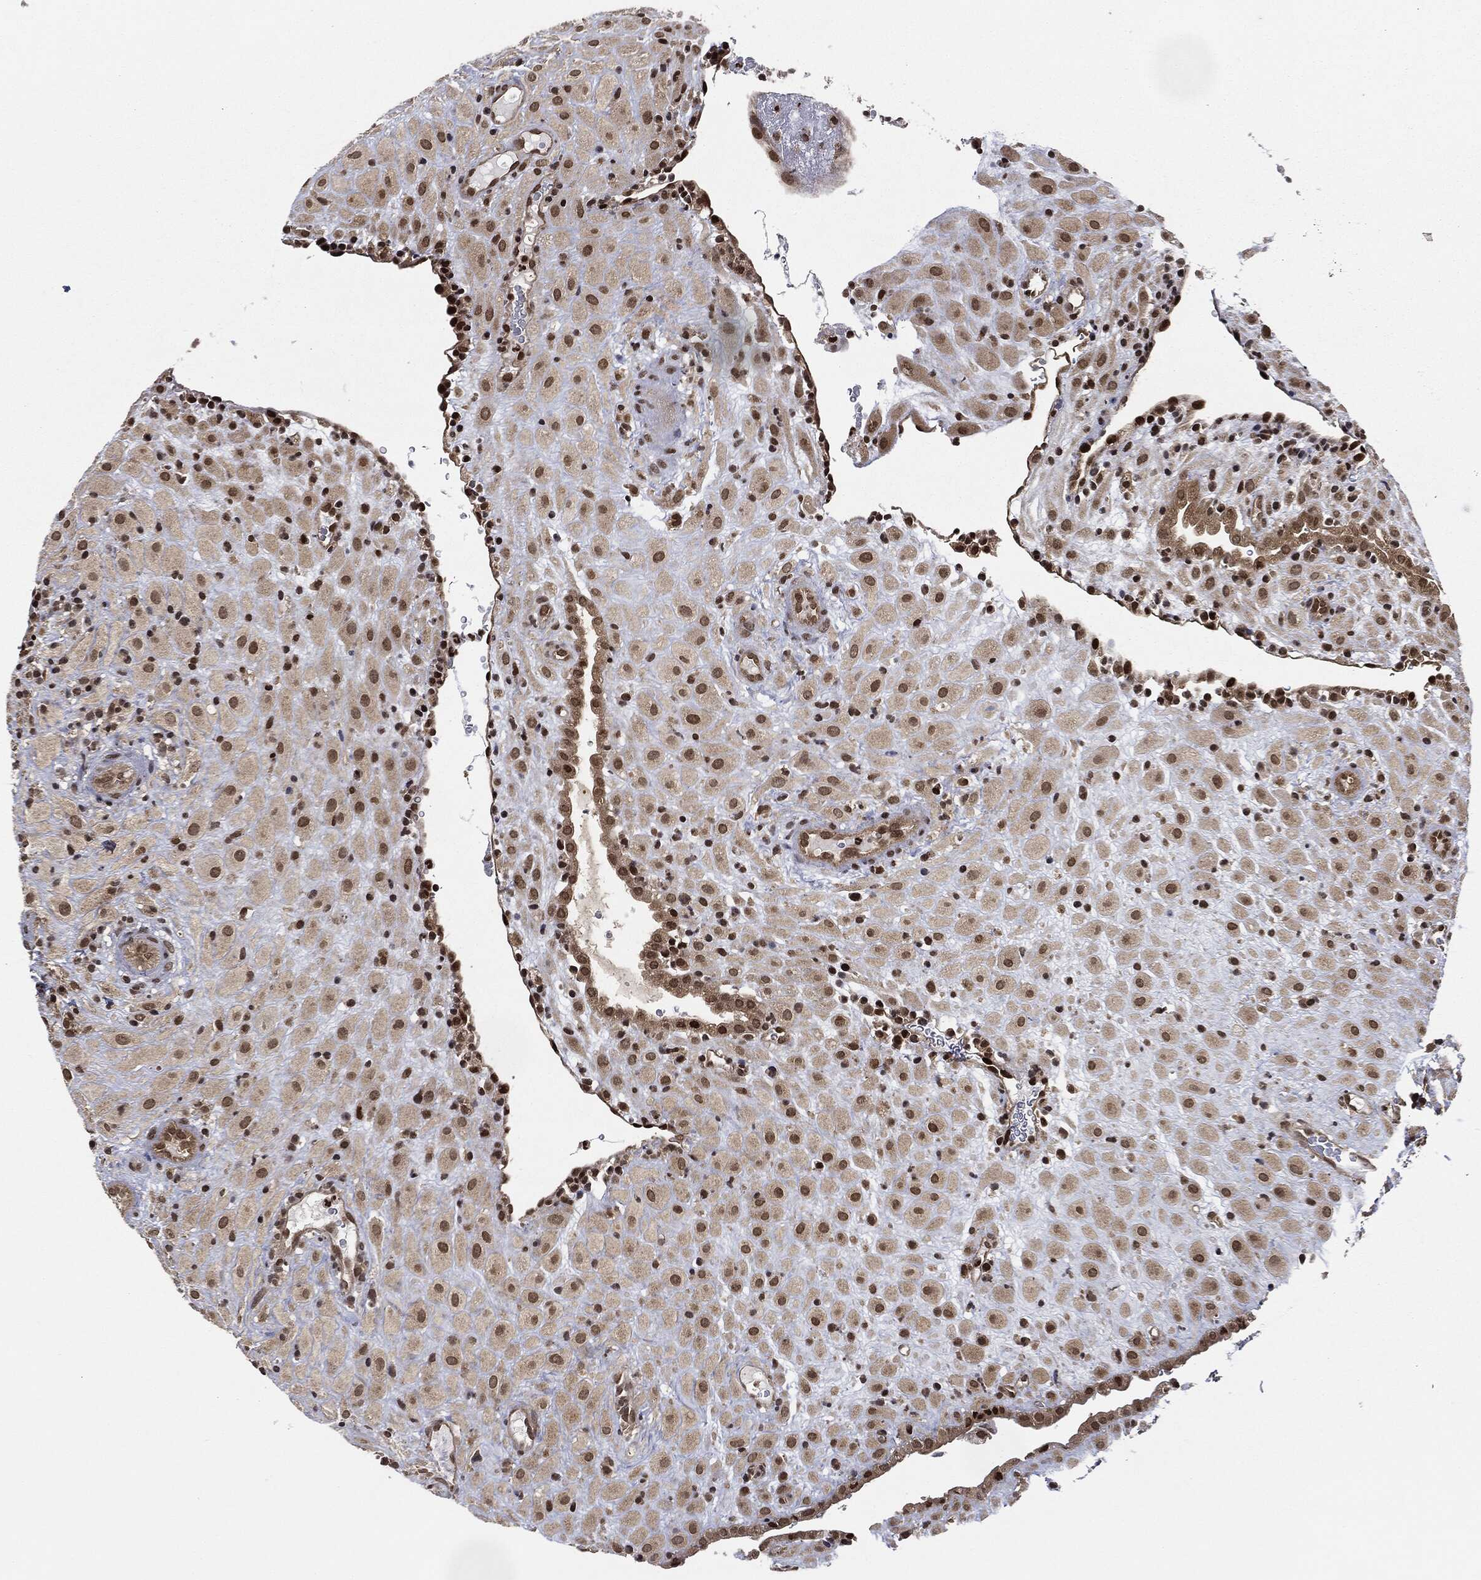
{"staining": {"intensity": "strong", "quantity": "25%-75%", "location": "nuclear"}, "tissue": "placenta", "cell_type": "Decidual cells", "image_type": "normal", "snomed": [{"axis": "morphology", "description": "Normal tissue, NOS"}, {"axis": "topography", "description": "Placenta"}], "caption": "About 25%-75% of decidual cells in normal human placenta display strong nuclear protein staining as visualized by brown immunohistochemical staining.", "gene": "TBC1D22A", "patient": {"sex": "female", "age": 19}}